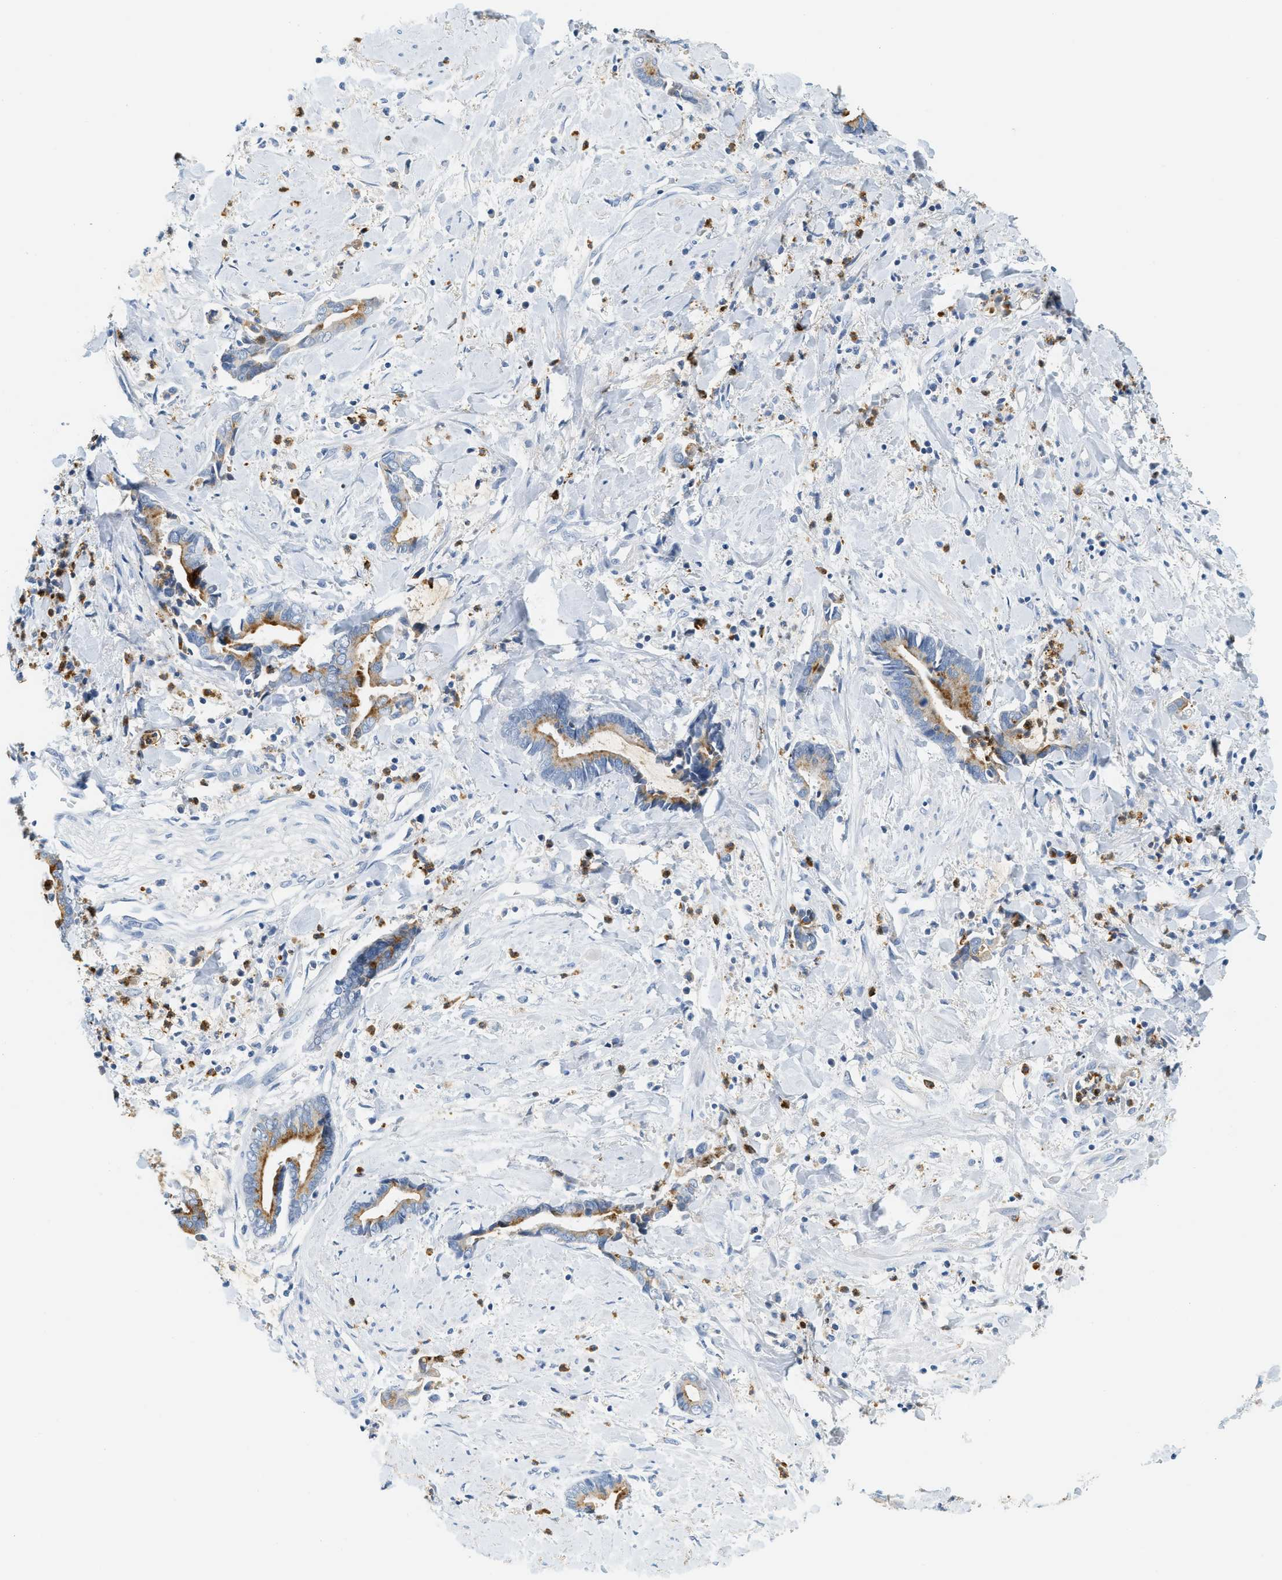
{"staining": {"intensity": "moderate", "quantity": "25%-75%", "location": "cytoplasmic/membranous"}, "tissue": "cervical cancer", "cell_type": "Tumor cells", "image_type": "cancer", "snomed": [{"axis": "morphology", "description": "Adenocarcinoma, NOS"}, {"axis": "topography", "description": "Cervix"}], "caption": "An IHC histopathology image of tumor tissue is shown. Protein staining in brown highlights moderate cytoplasmic/membranous positivity in cervical cancer within tumor cells.", "gene": "LCN2", "patient": {"sex": "female", "age": 44}}